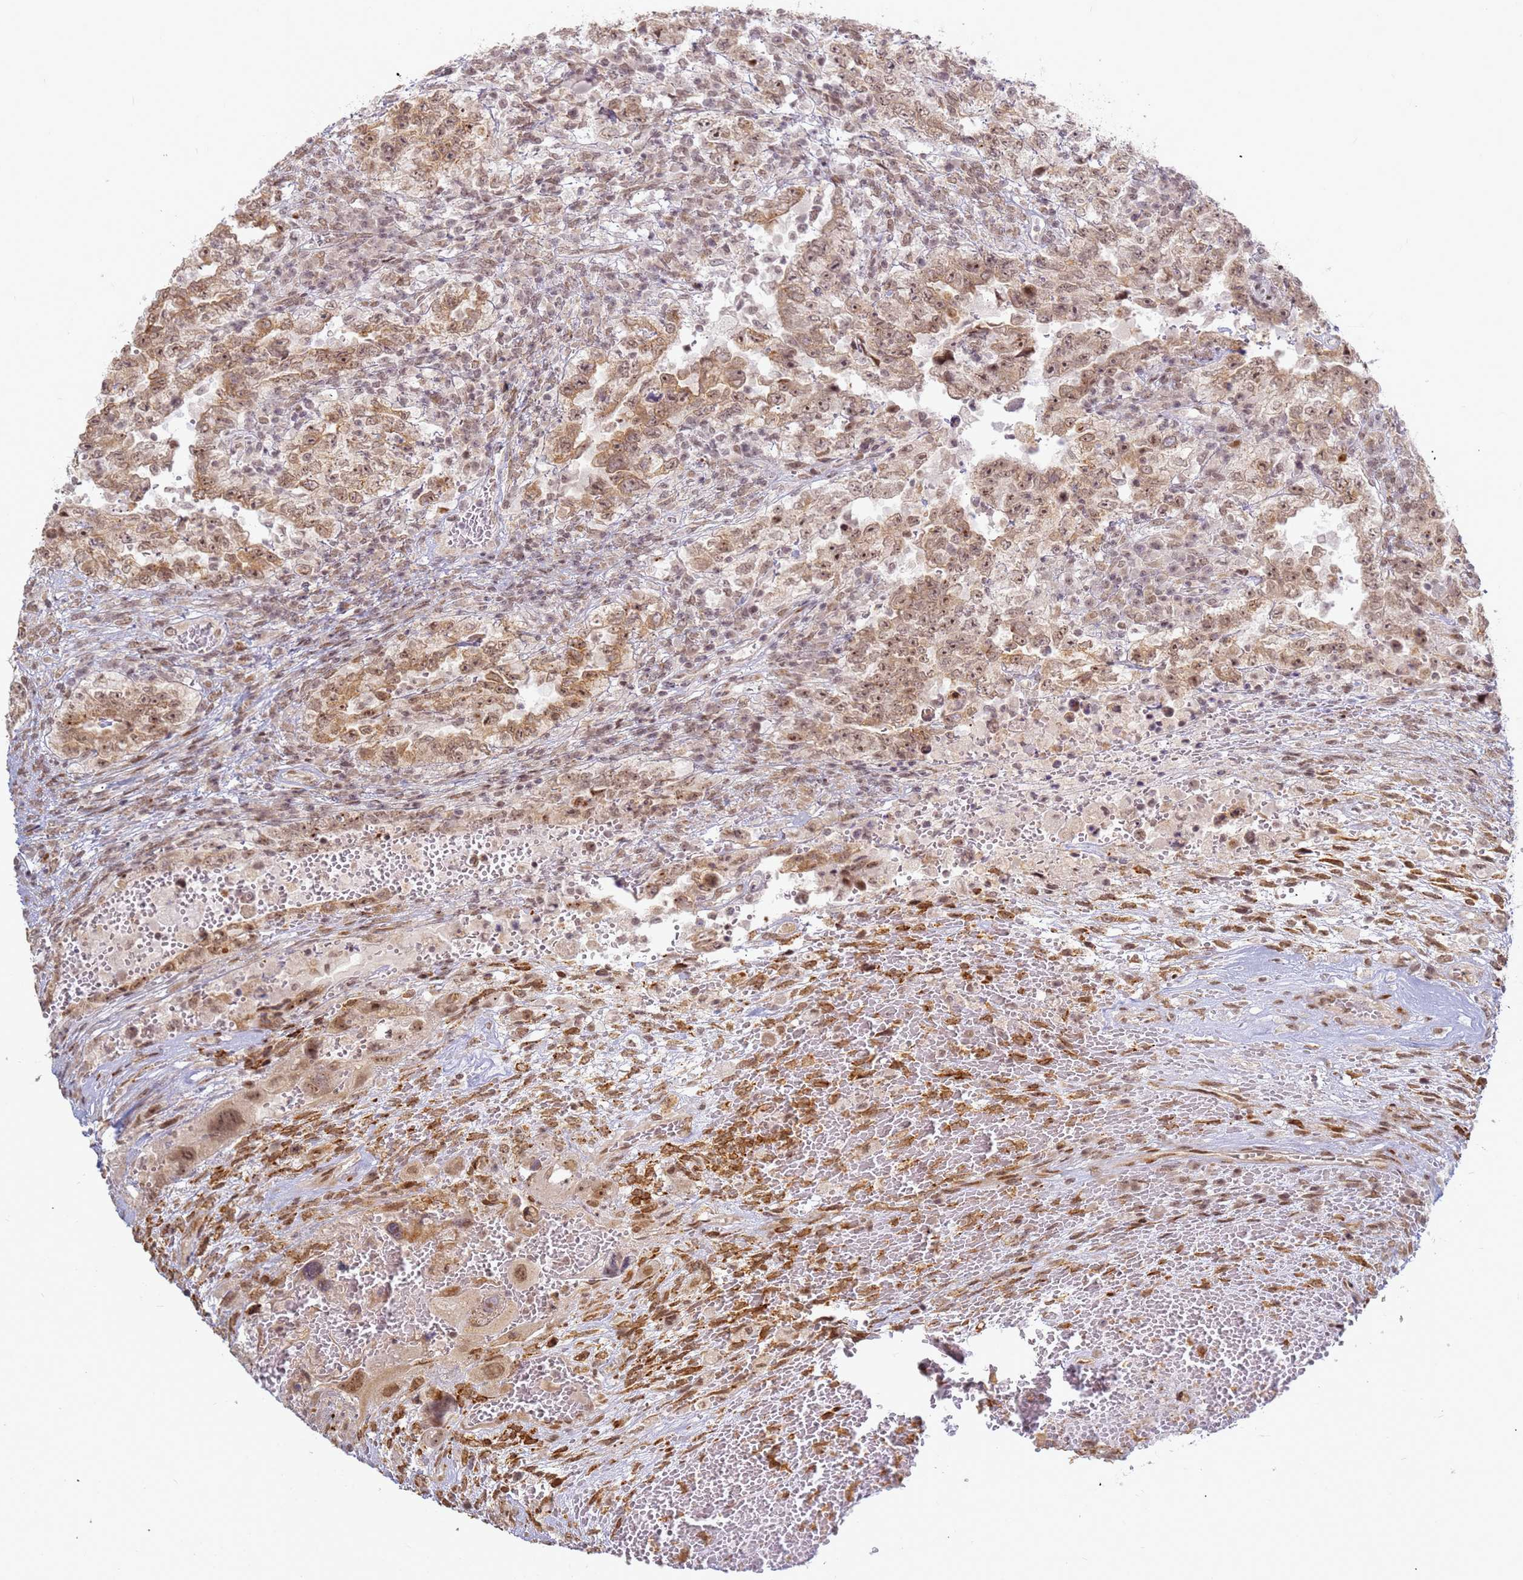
{"staining": {"intensity": "moderate", "quantity": ">75%", "location": "nuclear"}, "tissue": "testis cancer", "cell_type": "Tumor cells", "image_type": "cancer", "snomed": [{"axis": "morphology", "description": "Carcinoma, Embryonal, NOS"}, {"axis": "topography", "description": "Testis"}], "caption": "Protein expression analysis of human testis cancer reveals moderate nuclear staining in about >75% of tumor cells.", "gene": "ABCA2", "patient": {"sex": "male", "age": 26}}